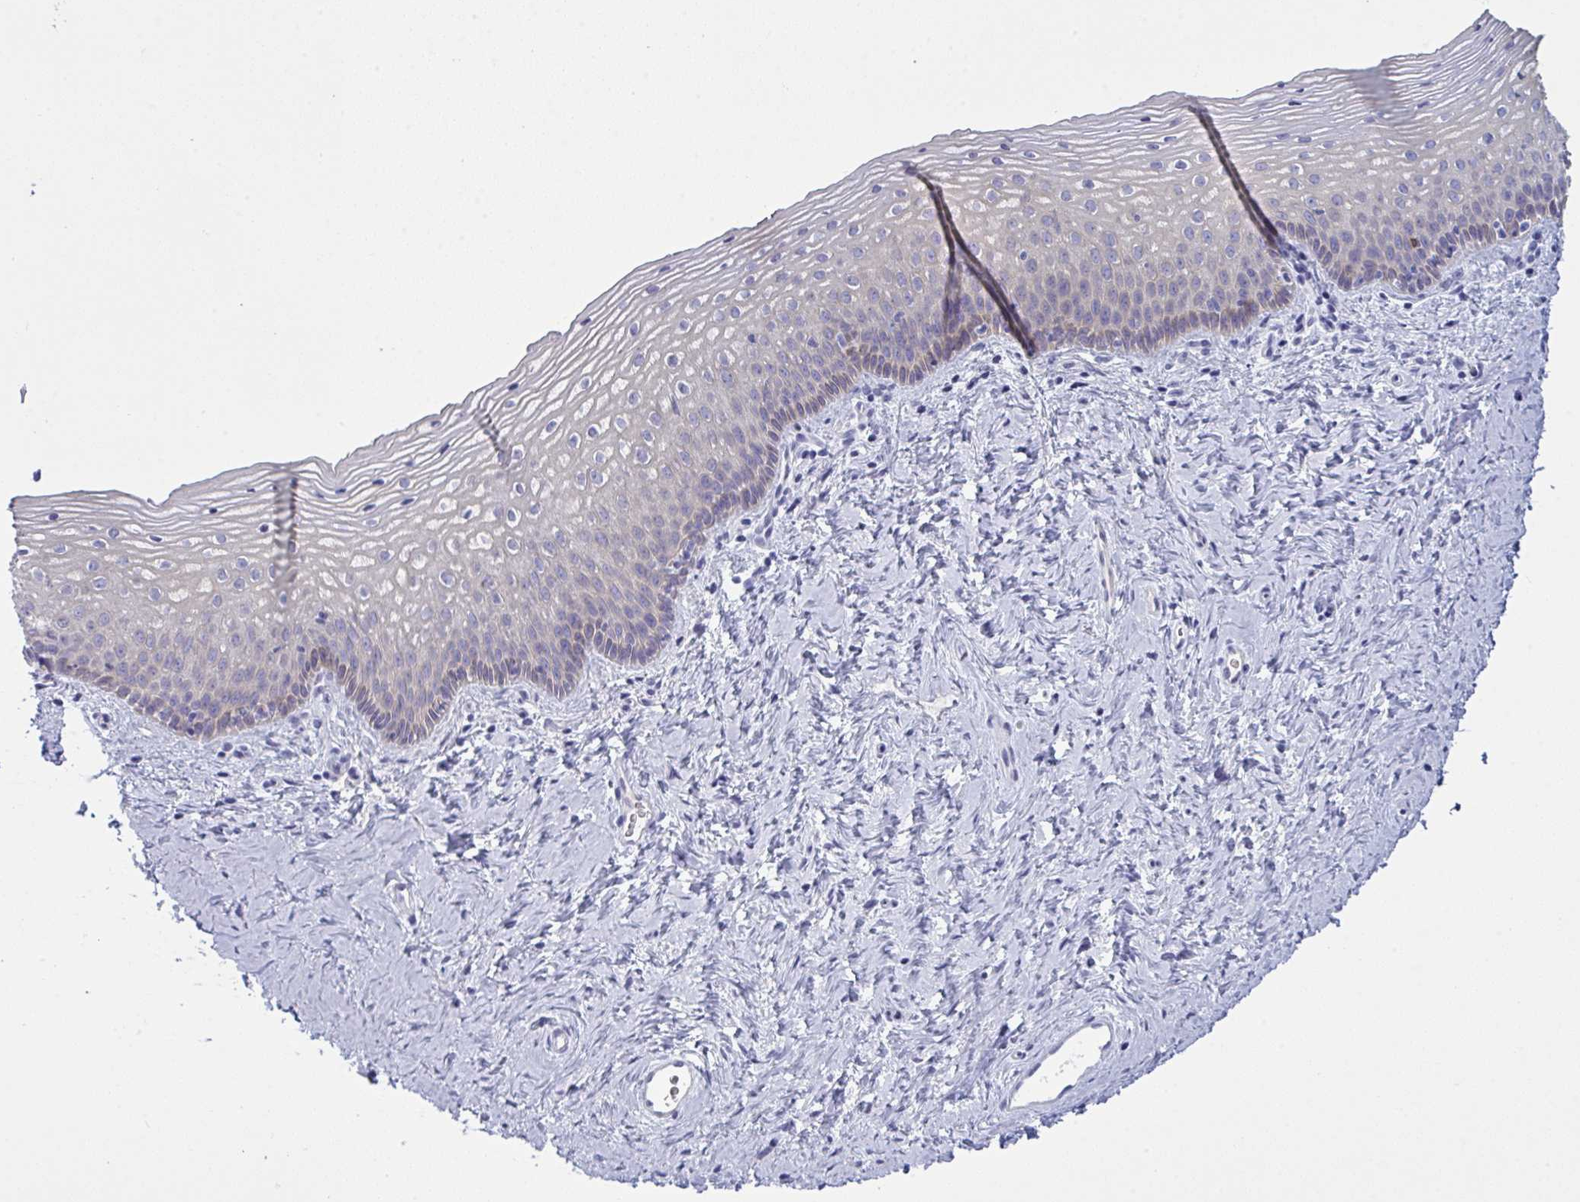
{"staining": {"intensity": "moderate", "quantity": "<25%", "location": "cytoplasmic/membranous"}, "tissue": "vagina", "cell_type": "Squamous epithelial cells", "image_type": "normal", "snomed": [{"axis": "morphology", "description": "Normal tissue, NOS"}, {"axis": "topography", "description": "Vagina"}], "caption": "An immunohistochemistry (IHC) micrograph of normal tissue is shown. Protein staining in brown shows moderate cytoplasmic/membranous positivity in vagina within squamous epithelial cells.", "gene": "TENT5D", "patient": {"sex": "female", "age": 45}}